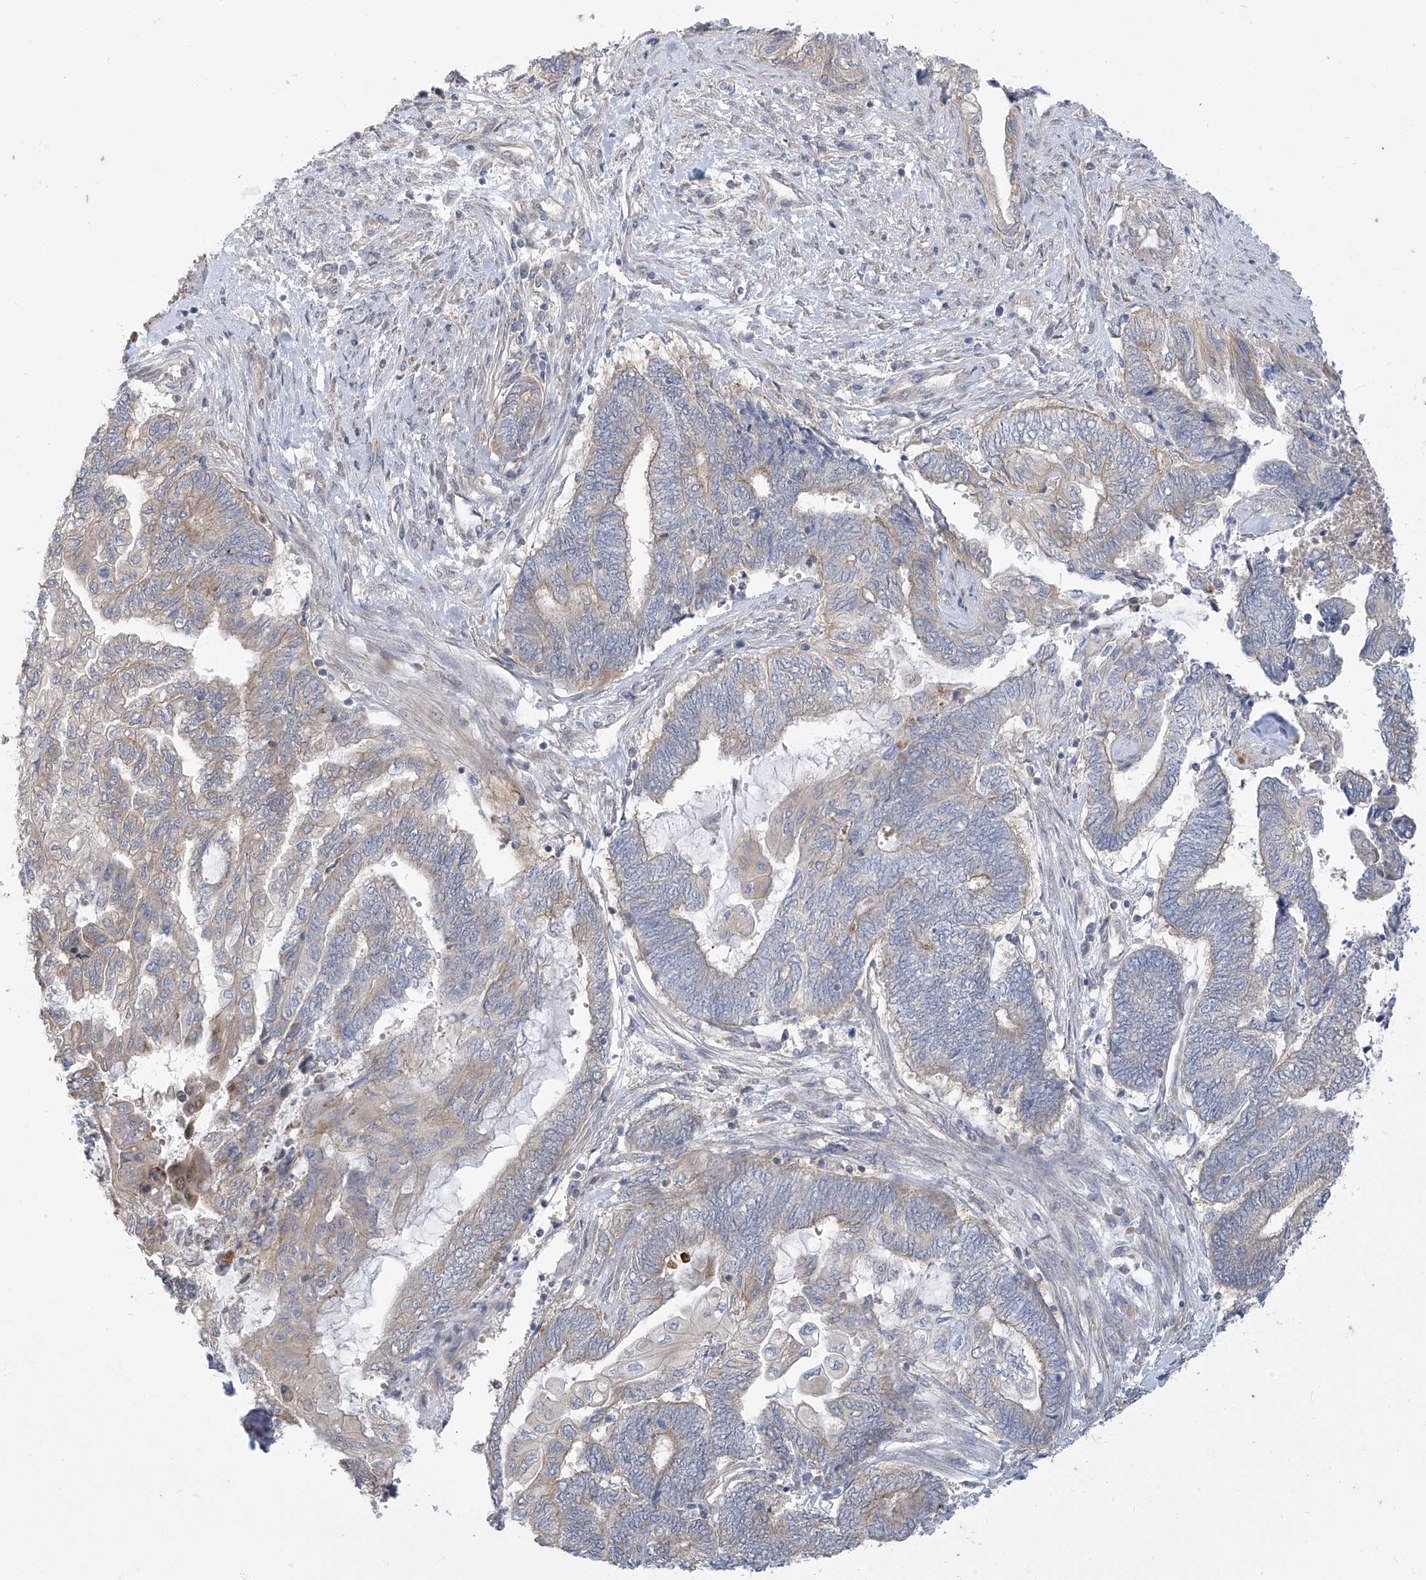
{"staining": {"intensity": "weak", "quantity": "<25%", "location": "cytoplasmic/membranous"}, "tissue": "endometrial cancer", "cell_type": "Tumor cells", "image_type": "cancer", "snomed": [{"axis": "morphology", "description": "Adenocarcinoma, NOS"}, {"axis": "topography", "description": "Uterus"}, {"axis": "topography", "description": "Endometrium"}], "caption": "Tumor cells are negative for protein expression in human endometrial cancer.", "gene": "ADAT2", "patient": {"sex": "female", "age": 70}}